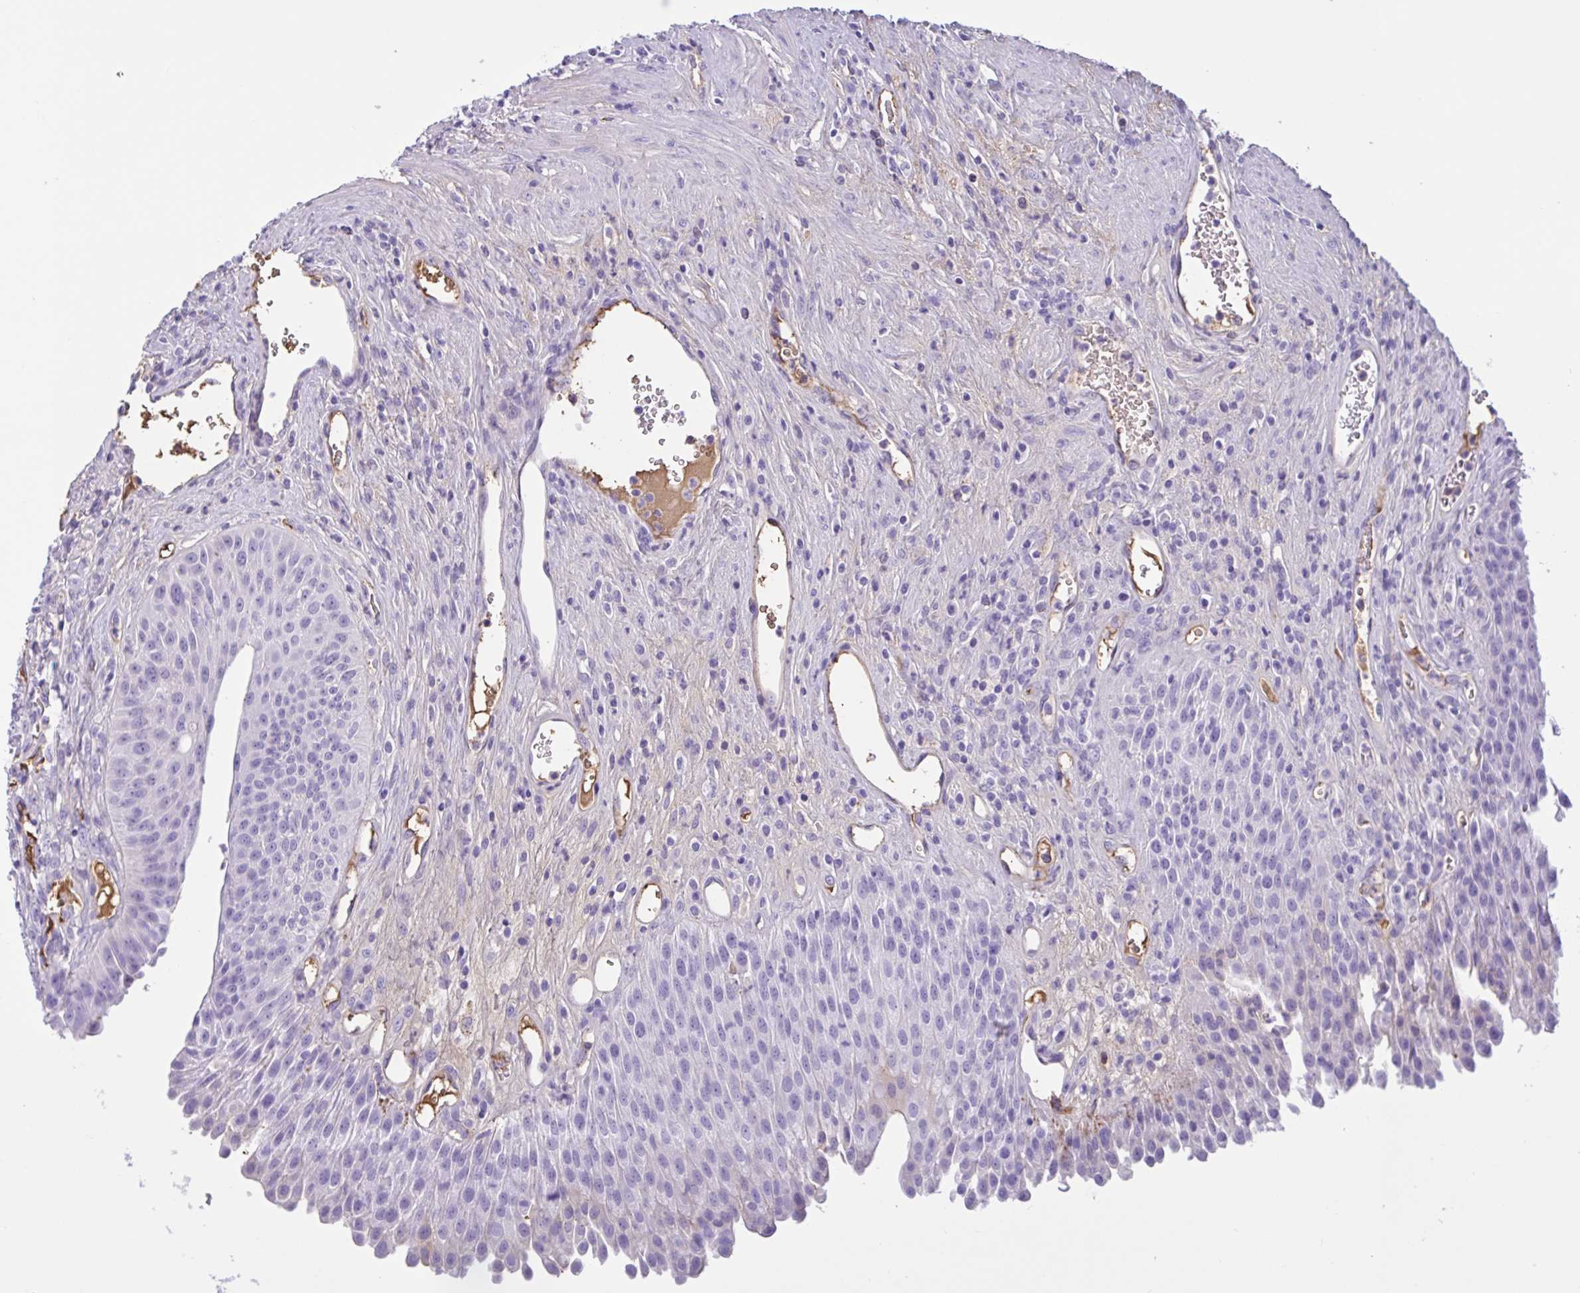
{"staining": {"intensity": "weak", "quantity": "<25%", "location": "cytoplasmic/membranous"}, "tissue": "urinary bladder", "cell_type": "Urothelial cells", "image_type": "normal", "snomed": [{"axis": "morphology", "description": "Normal tissue, NOS"}, {"axis": "topography", "description": "Urinary bladder"}], "caption": "The photomicrograph exhibits no significant positivity in urothelial cells of urinary bladder. The staining is performed using DAB brown chromogen with nuclei counter-stained in using hematoxylin.", "gene": "LARGE2", "patient": {"sex": "female", "age": 56}}